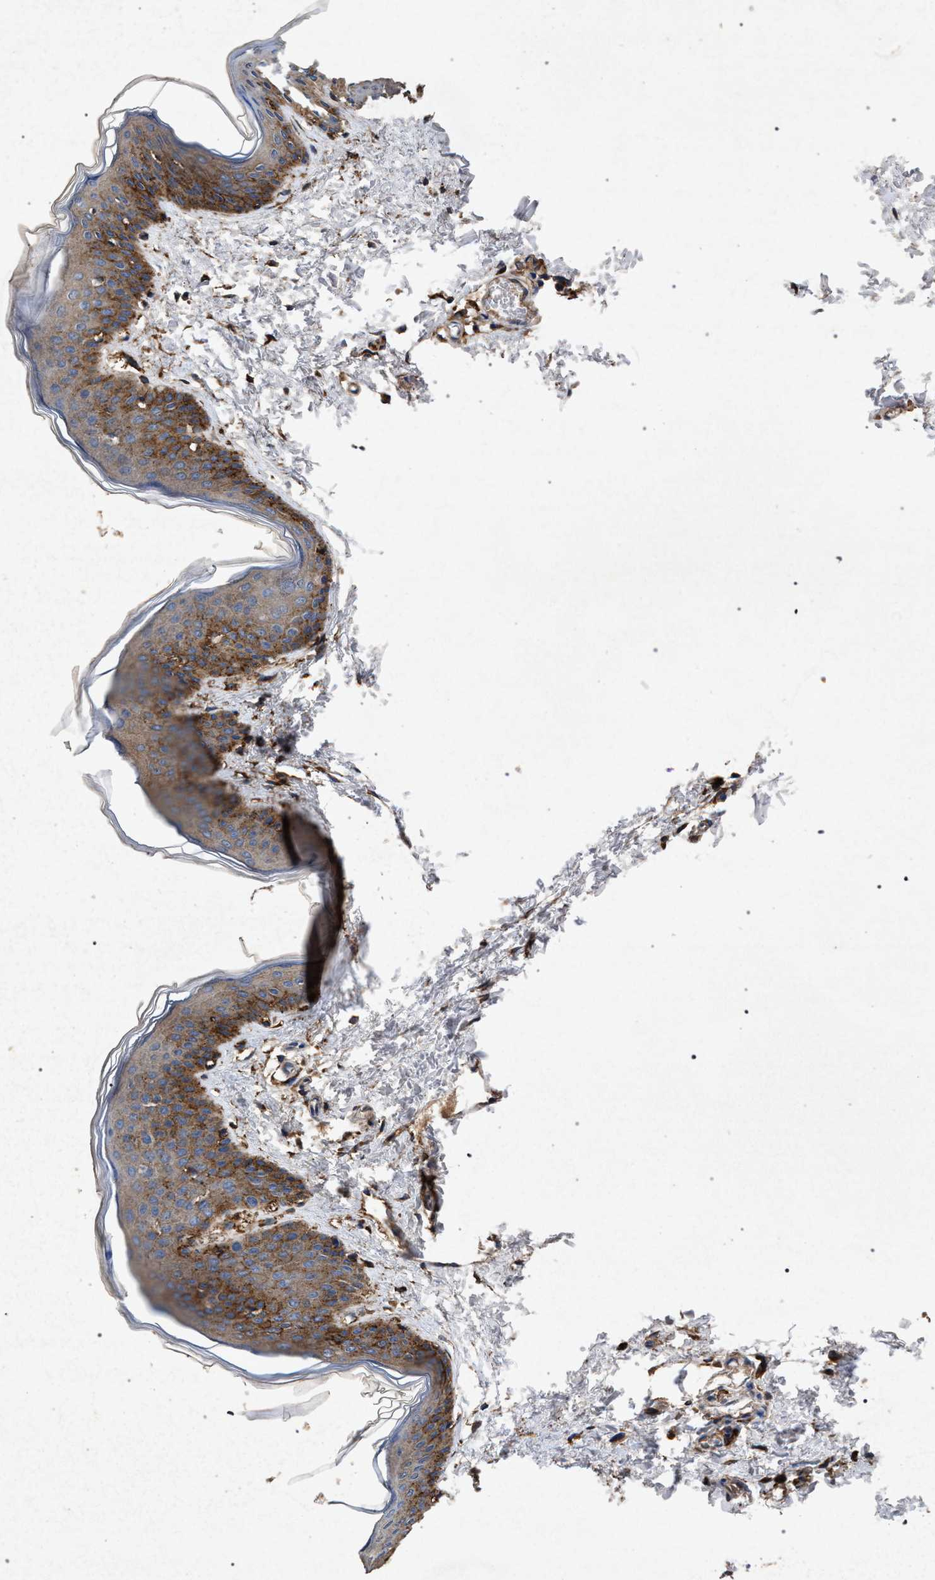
{"staining": {"intensity": "strong", "quantity": ">75%", "location": "cytoplasmic/membranous"}, "tissue": "skin", "cell_type": "Fibroblasts", "image_type": "normal", "snomed": [{"axis": "morphology", "description": "Normal tissue, NOS"}, {"axis": "topography", "description": "Skin"}], "caption": "IHC (DAB) staining of benign skin exhibits strong cytoplasmic/membranous protein positivity in about >75% of fibroblasts. (DAB (3,3'-diaminobenzidine) = brown stain, brightfield microscopy at high magnification).", "gene": "MARCKS", "patient": {"sex": "female", "age": 17}}